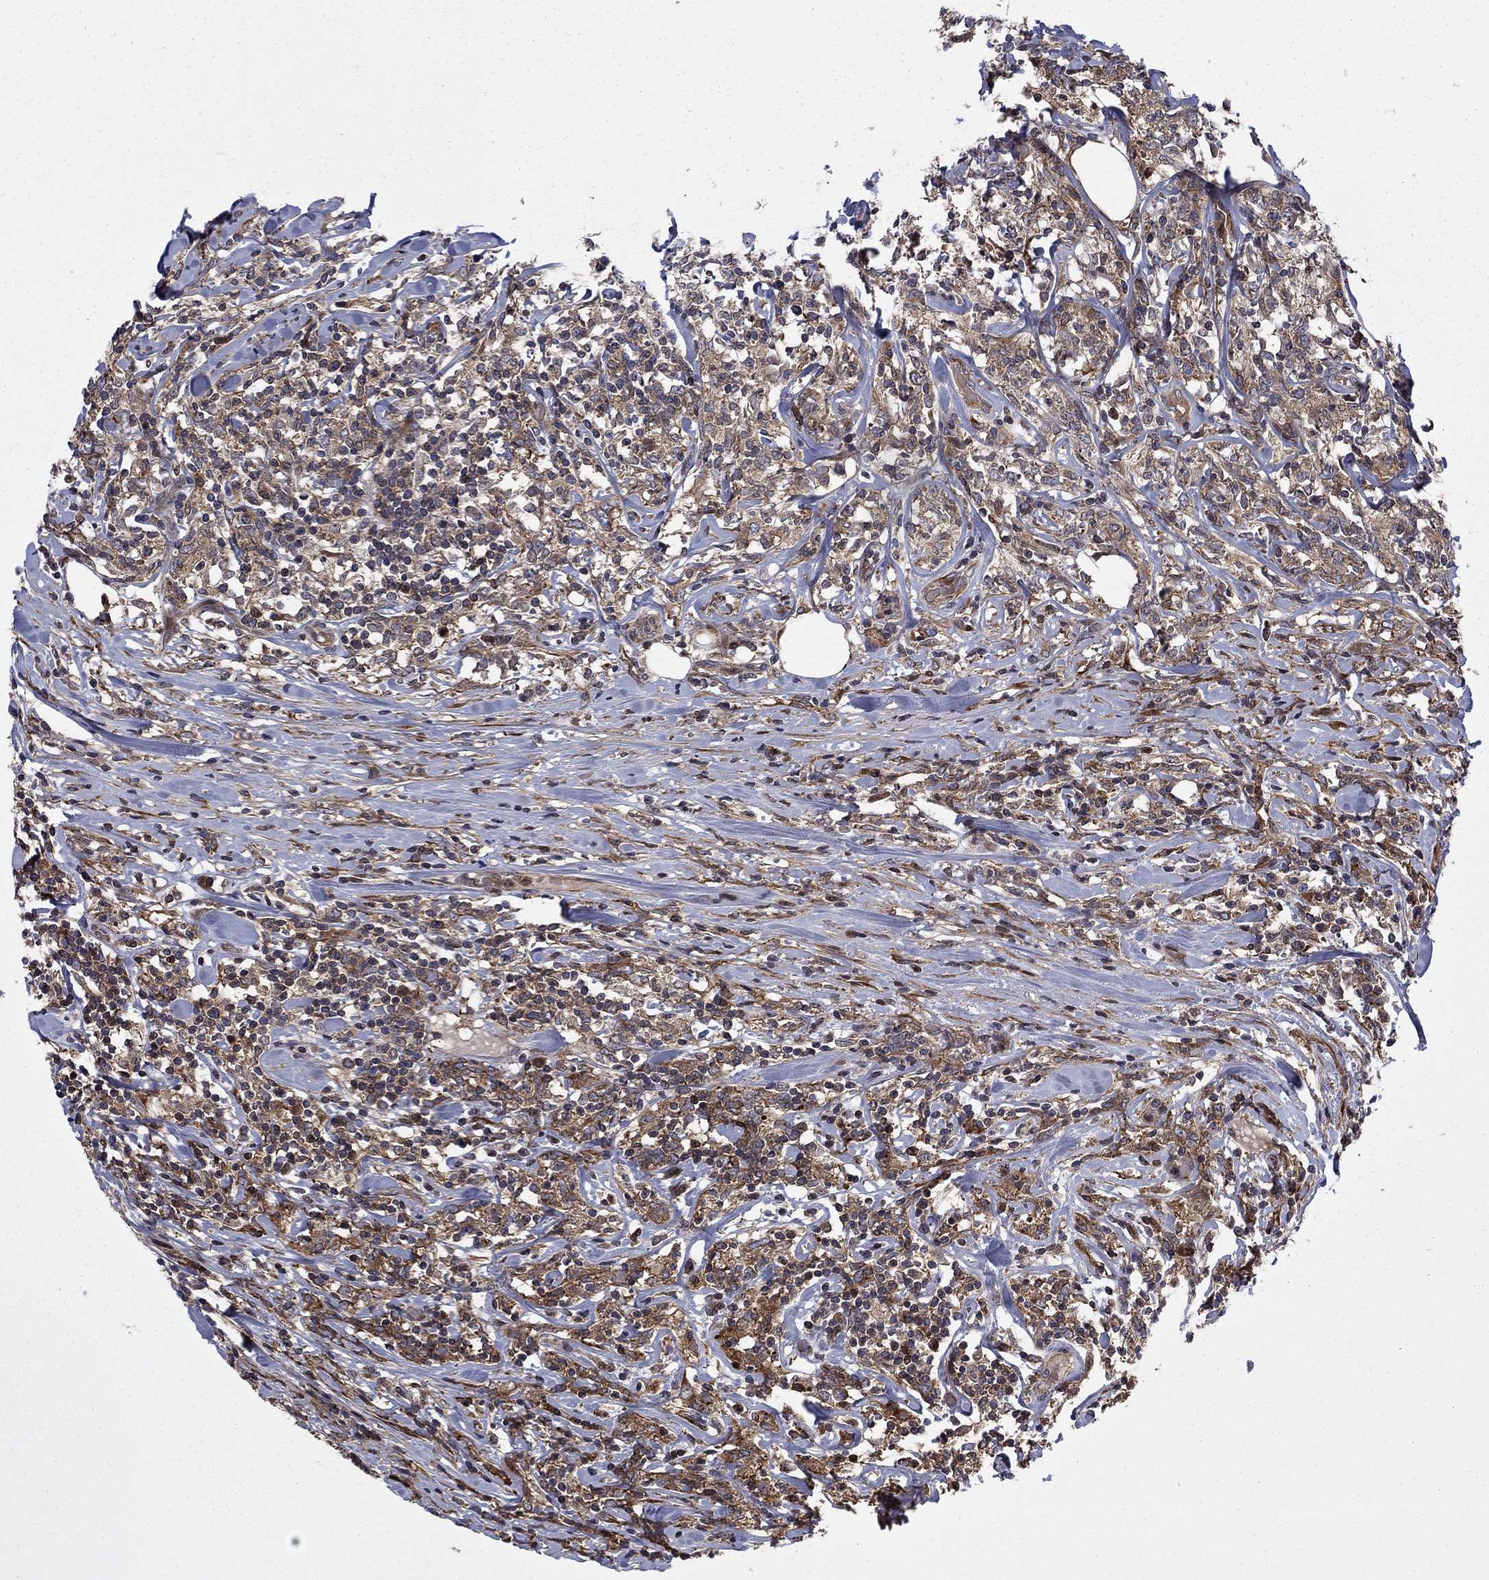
{"staining": {"intensity": "moderate", "quantity": "25%-75%", "location": "cytoplasmic/membranous"}, "tissue": "lymphoma", "cell_type": "Tumor cells", "image_type": "cancer", "snomed": [{"axis": "morphology", "description": "Malignant lymphoma, non-Hodgkin's type, High grade"}, {"axis": "topography", "description": "Lymph node"}], "caption": "Immunohistochemical staining of lymphoma exhibits medium levels of moderate cytoplasmic/membranous expression in about 25%-75% of tumor cells.", "gene": "HDAC4", "patient": {"sex": "female", "age": 84}}